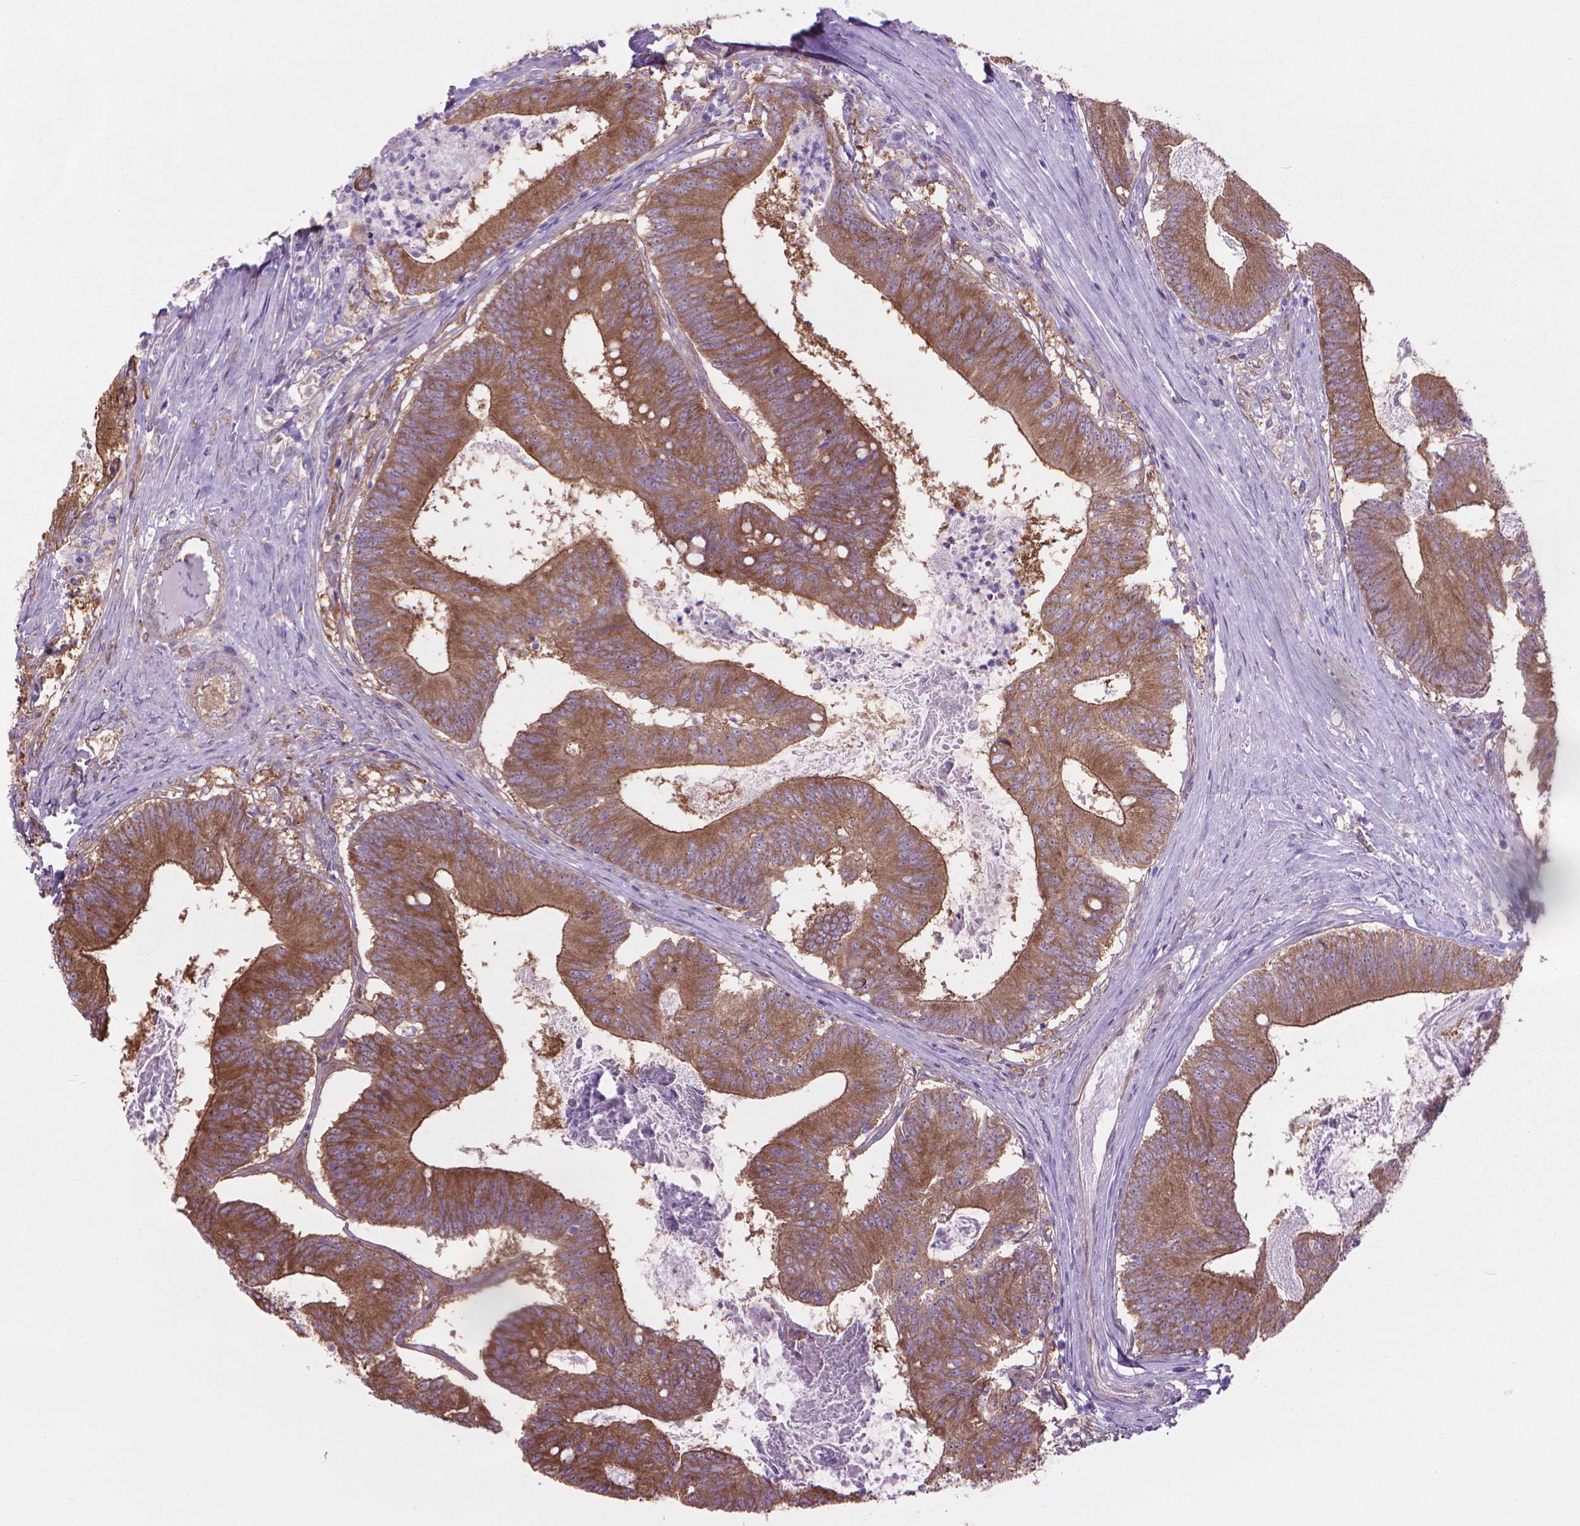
{"staining": {"intensity": "moderate", "quantity": ">75%", "location": "cytoplasmic/membranous"}, "tissue": "colorectal cancer", "cell_type": "Tumor cells", "image_type": "cancer", "snomed": [{"axis": "morphology", "description": "Adenocarcinoma, NOS"}, {"axis": "topography", "description": "Colon"}], "caption": "This is an image of immunohistochemistry (IHC) staining of colorectal adenocarcinoma, which shows moderate staining in the cytoplasmic/membranous of tumor cells.", "gene": "CORO1B", "patient": {"sex": "female", "age": 70}}